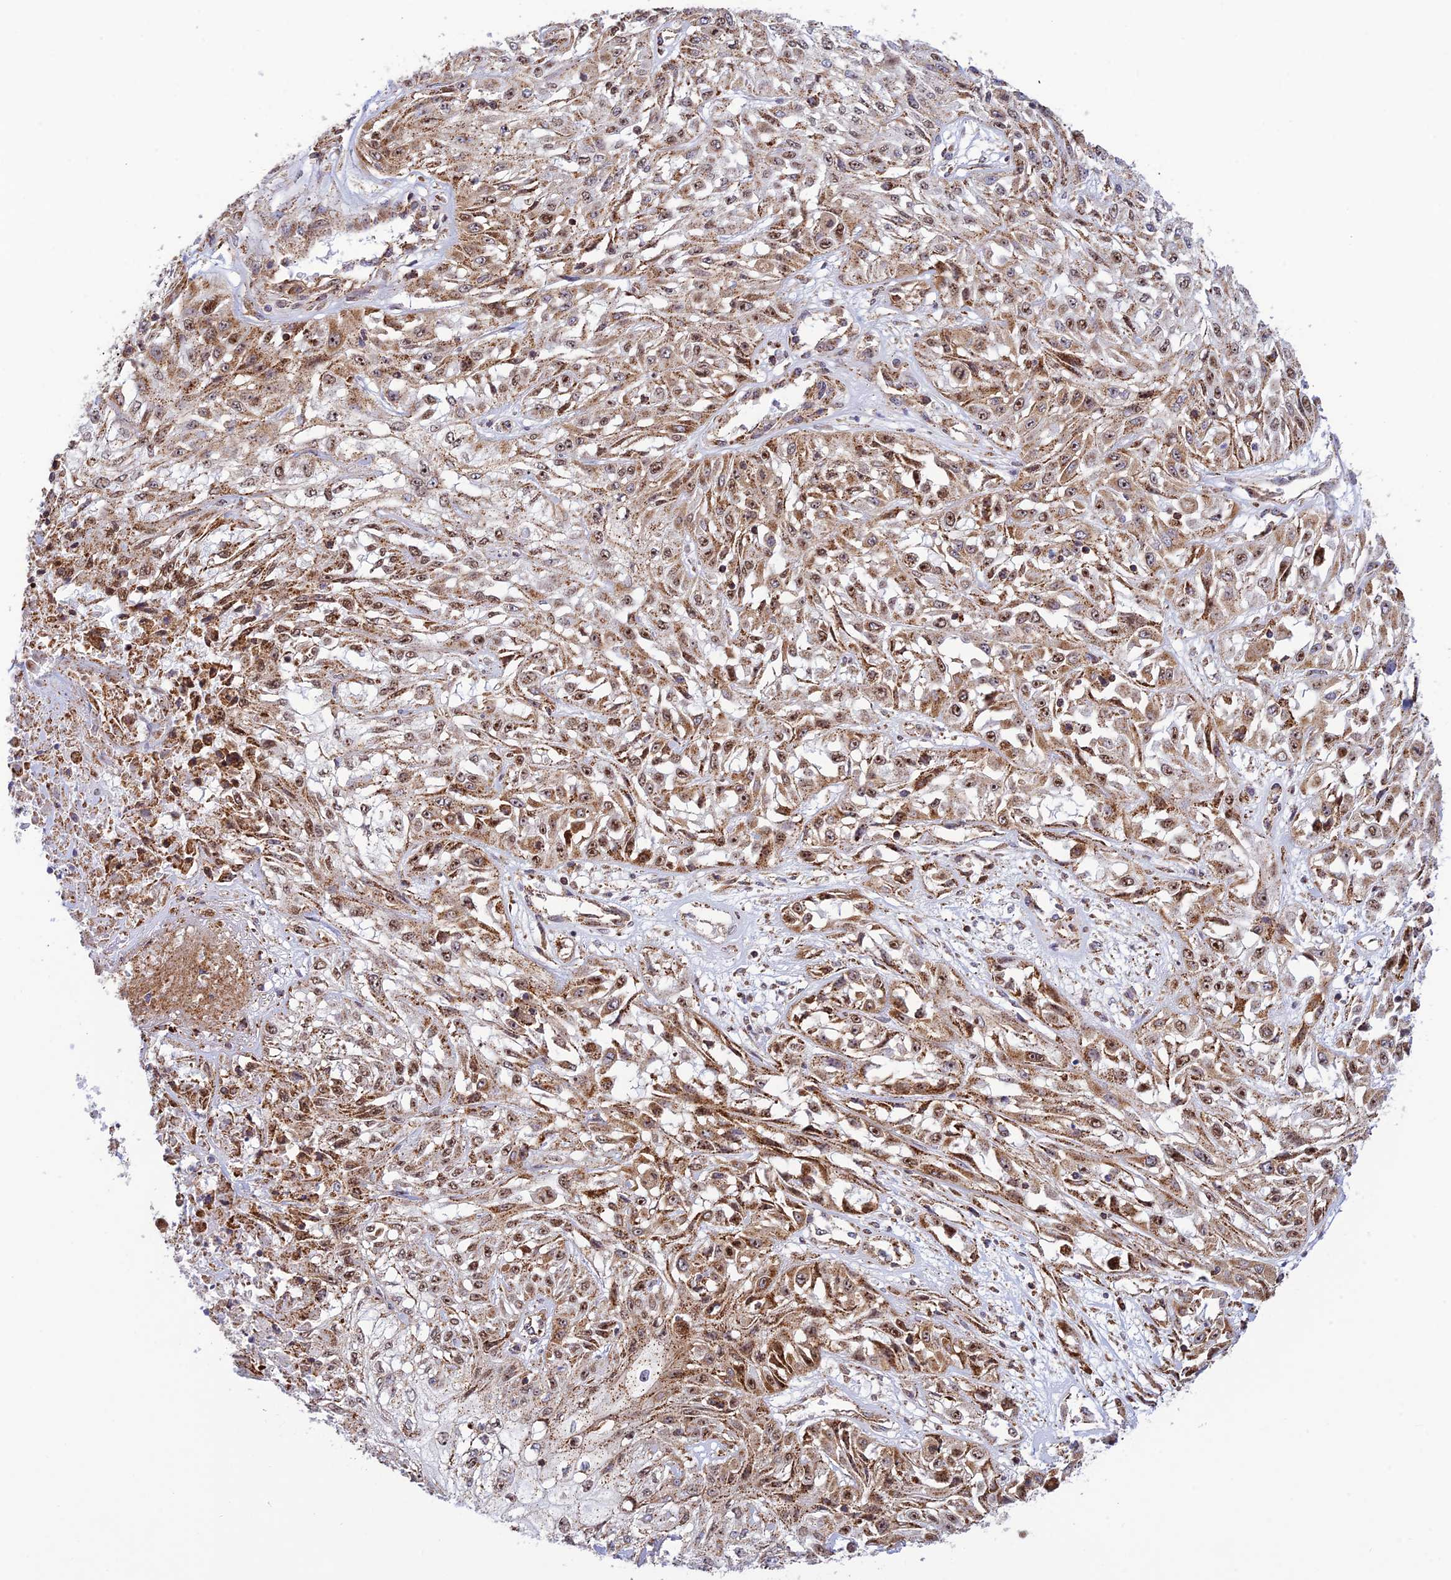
{"staining": {"intensity": "moderate", "quantity": "25%-75%", "location": "cytoplasmic/membranous,nuclear"}, "tissue": "skin cancer", "cell_type": "Tumor cells", "image_type": "cancer", "snomed": [{"axis": "morphology", "description": "Squamous cell carcinoma, NOS"}, {"axis": "morphology", "description": "Squamous cell carcinoma, metastatic, NOS"}, {"axis": "topography", "description": "Skin"}, {"axis": "topography", "description": "Lymph node"}], "caption": "Tumor cells reveal medium levels of moderate cytoplasmic/membranous and nuclear expression in about 25%-75% of cells in skin squamous cell carcinoma.", "gene": "POLR1G", "patient": {"sex": "male", "age": 75}}